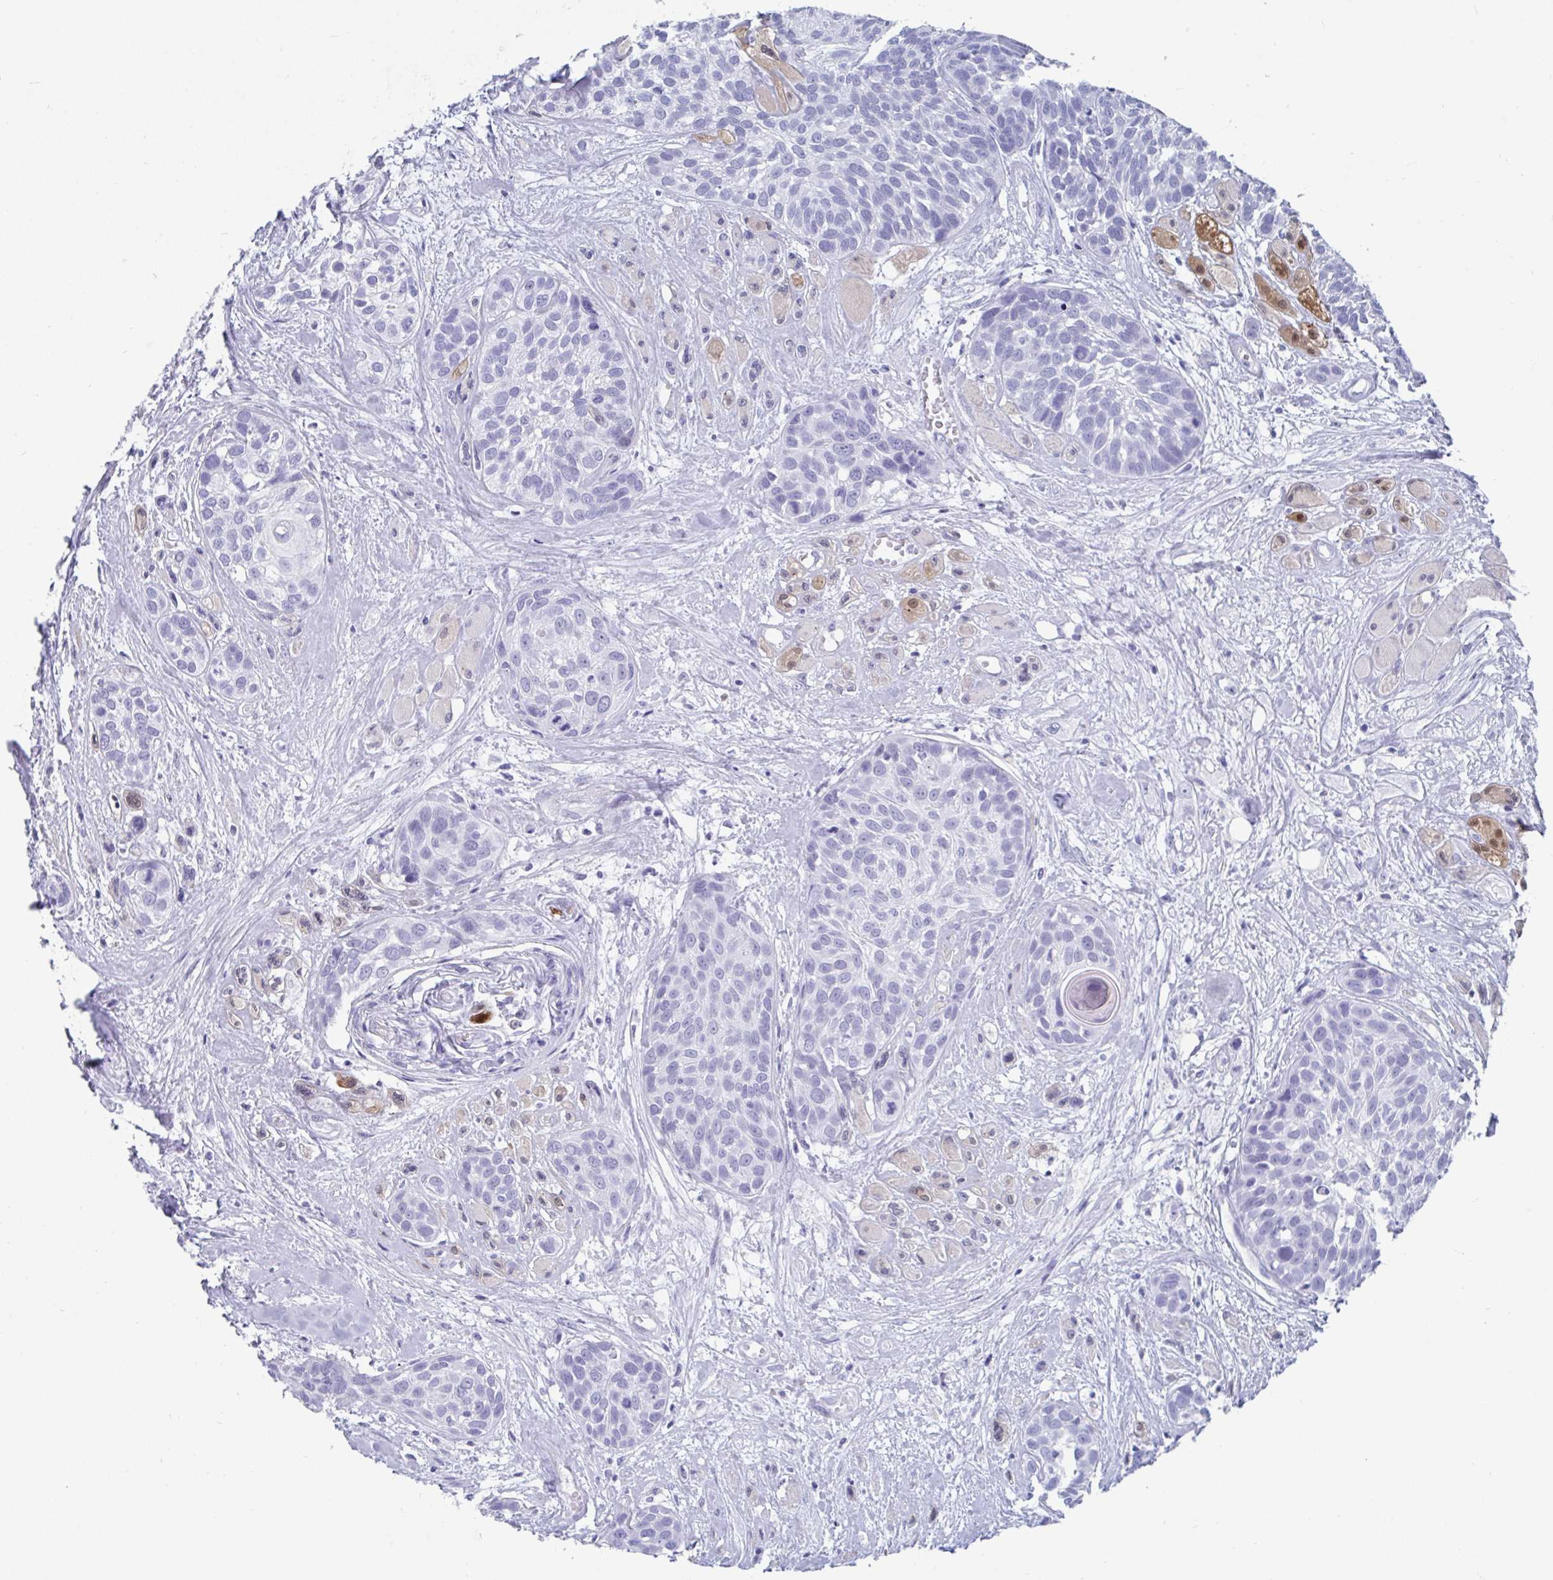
{"staining": {"intensity": "negative", "quantity": "none", "location": "none"}, "tissue": "head and neck cancer", "cell_type": "Tumor cells", "image_type": "cancer", "snomed": [{"axis": "morphology", "description": "Squamous cell carcinoma, NOS"}, {"axis": "topography", "description": "Head-Neck"}], "caption": "There is no significant staining in tumor cells of head and neck cancer.", "gene": "GKN2", "patient": {"sex": "female", "age": 50}}